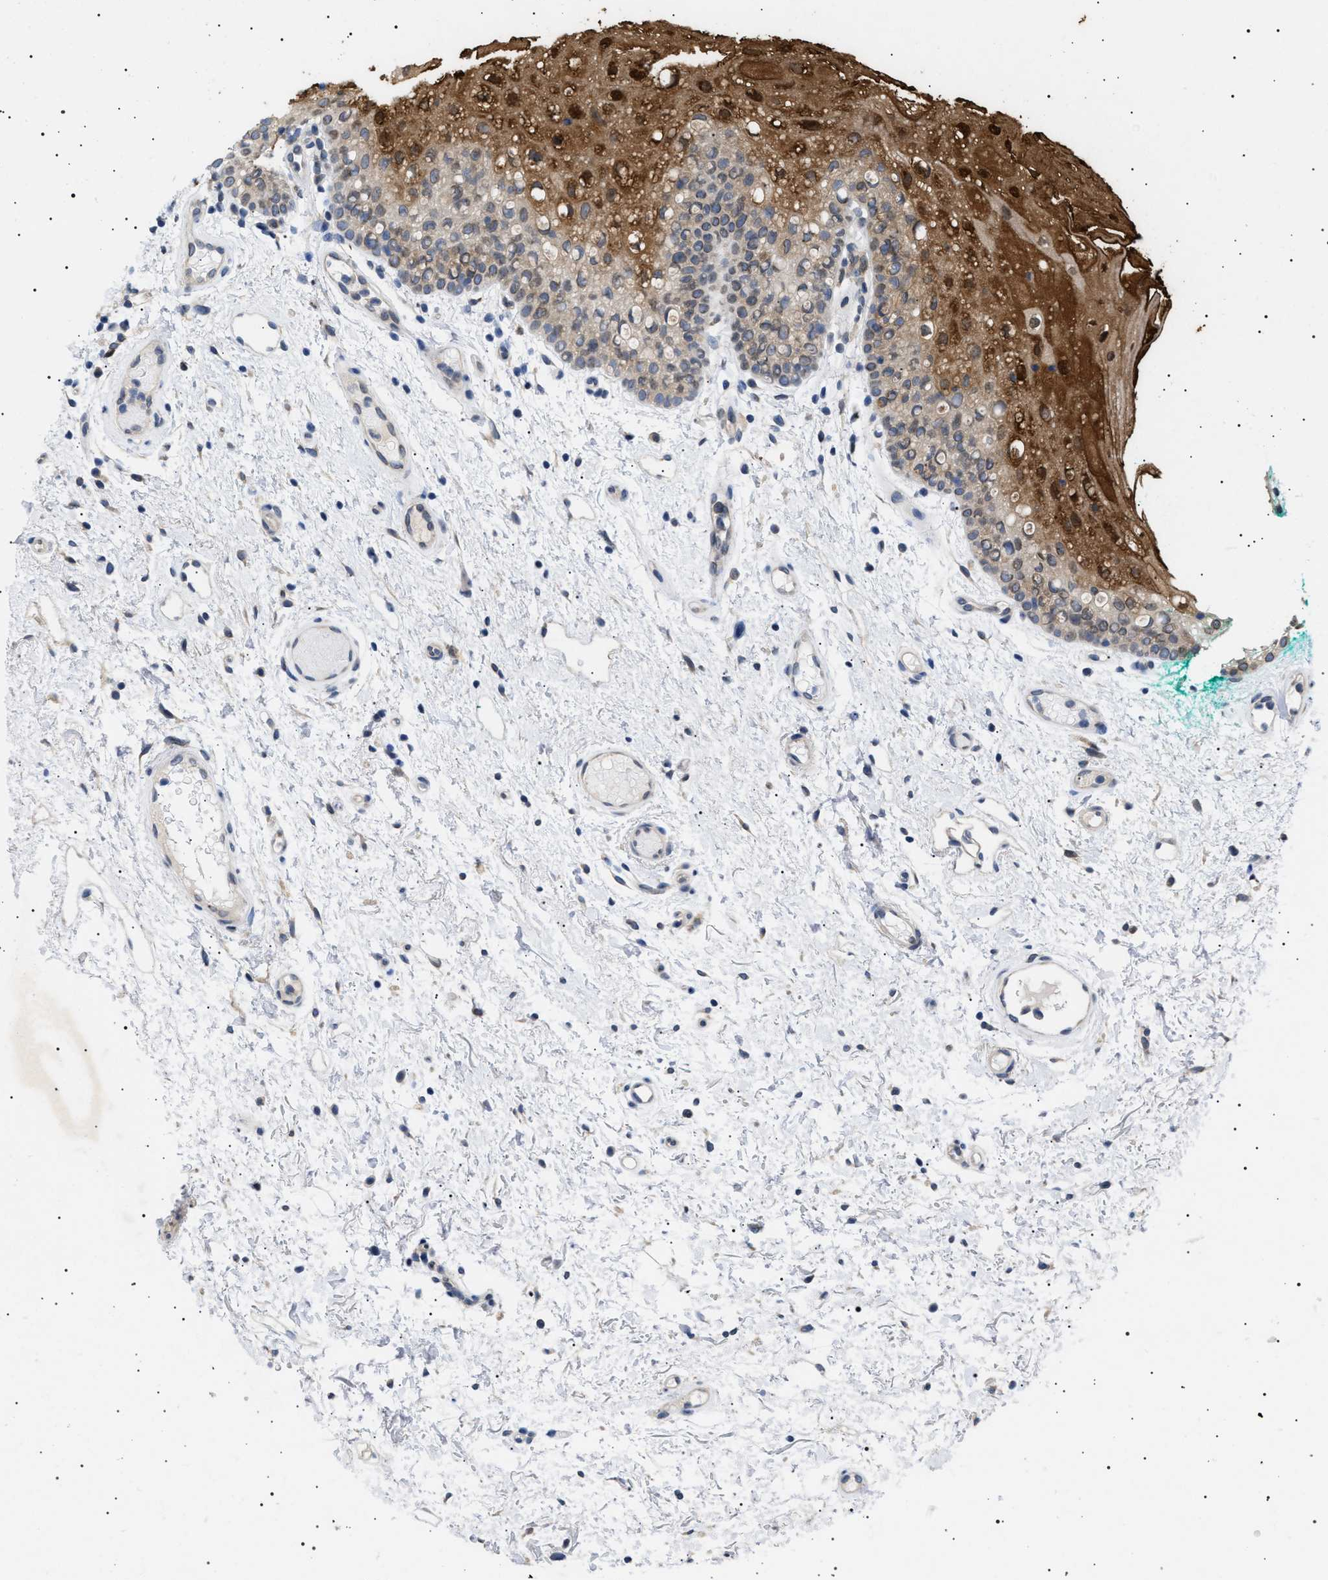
{"staining": {"intensity": "strong", "quantity": "<25%", "location": "cytoplasmic/membranous,nuclear"}, "tissue": "oral mucosa", "cell_type": "Squamous epithelial cells", "image_type": "normal", "snomed": [{"axis": "morphology", "description": "Normal tissue, NOS"}, {"axis": "morphology", "description": "Squamous cell carcinoma, NOS"}, {"axis": "topography", "description": "Oral tissue"}, {"axis": "topography", "description": "Salivary gland"}, {"axis": "topography", "description": "Head-Neck"}], "caption": "The immunohistochemical stain highlights strong cytoplasmic/membranous,nuclear positivity in squamous epithelial cells of normal oral mucosa. (IHC, brightfield microscopy, high magnification).", "gene": "NUP93", "patient": {"sex": "female", "age": 62}}